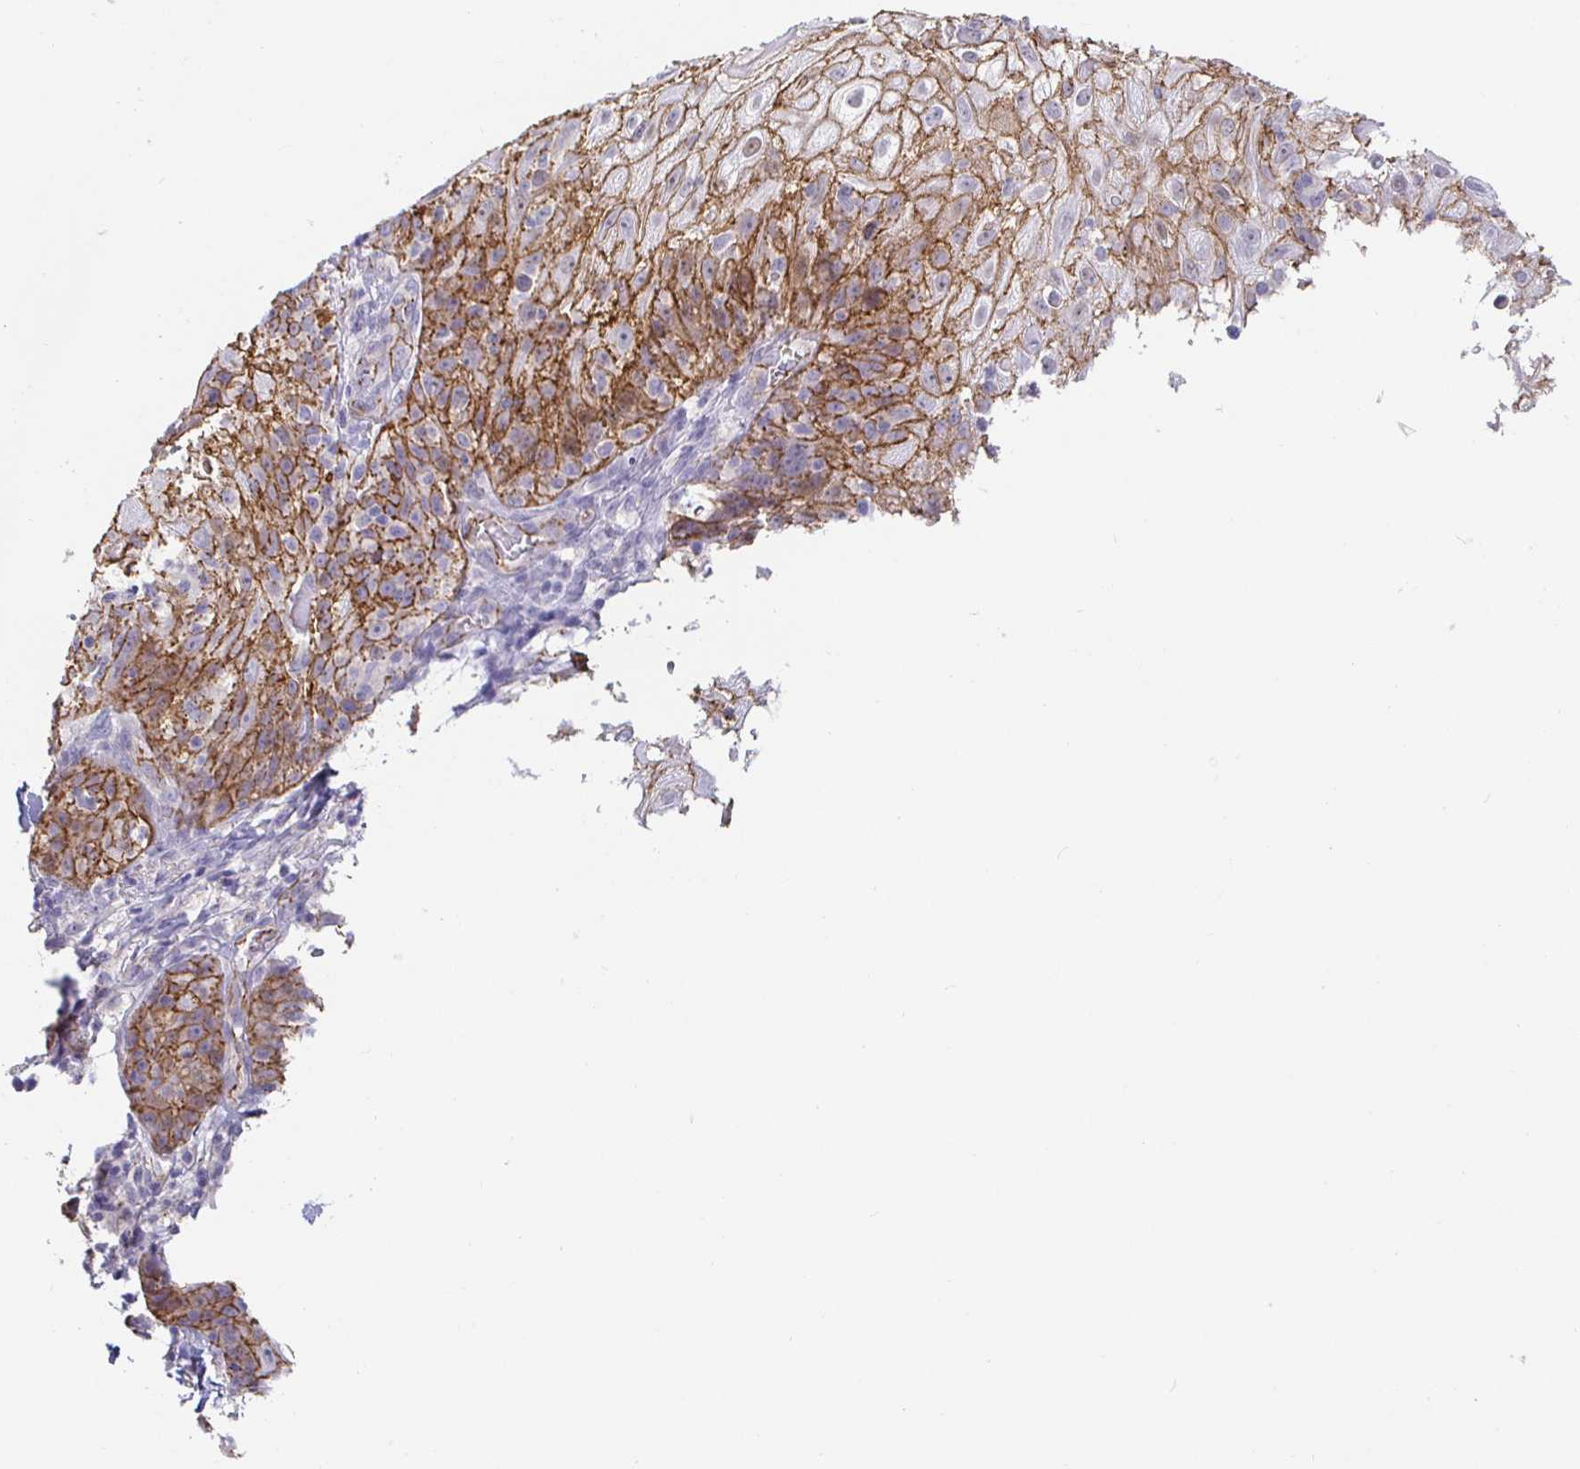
{"staining": {"intensity": "moderate", "quantity": "25%-75%", "location": "cytoplasmic/membranous"}, "tissue": "skin cancer", "cell_type": "Tumor cells", "image_type": "cancer", "snomed": [{"axis": "morphology", "description": "Normal tissue, NOS"}, {"axis": "morphology", "description": "Squamous cell carcinoma, NOS"}, {"axis": "topography", "description": "Skin"}], "caption": "Squamous cell carcinoma (skin) stained with DAB (3,3'-diaminobenzidine) immunohistochemistry (IHC) exhibits medium levels of moderate cytoplasmic/membranous positivity in about 25%-75% of tumor cells.", "gene": "PIWIL3", "patient": {"sex": "female", "age": 83}}